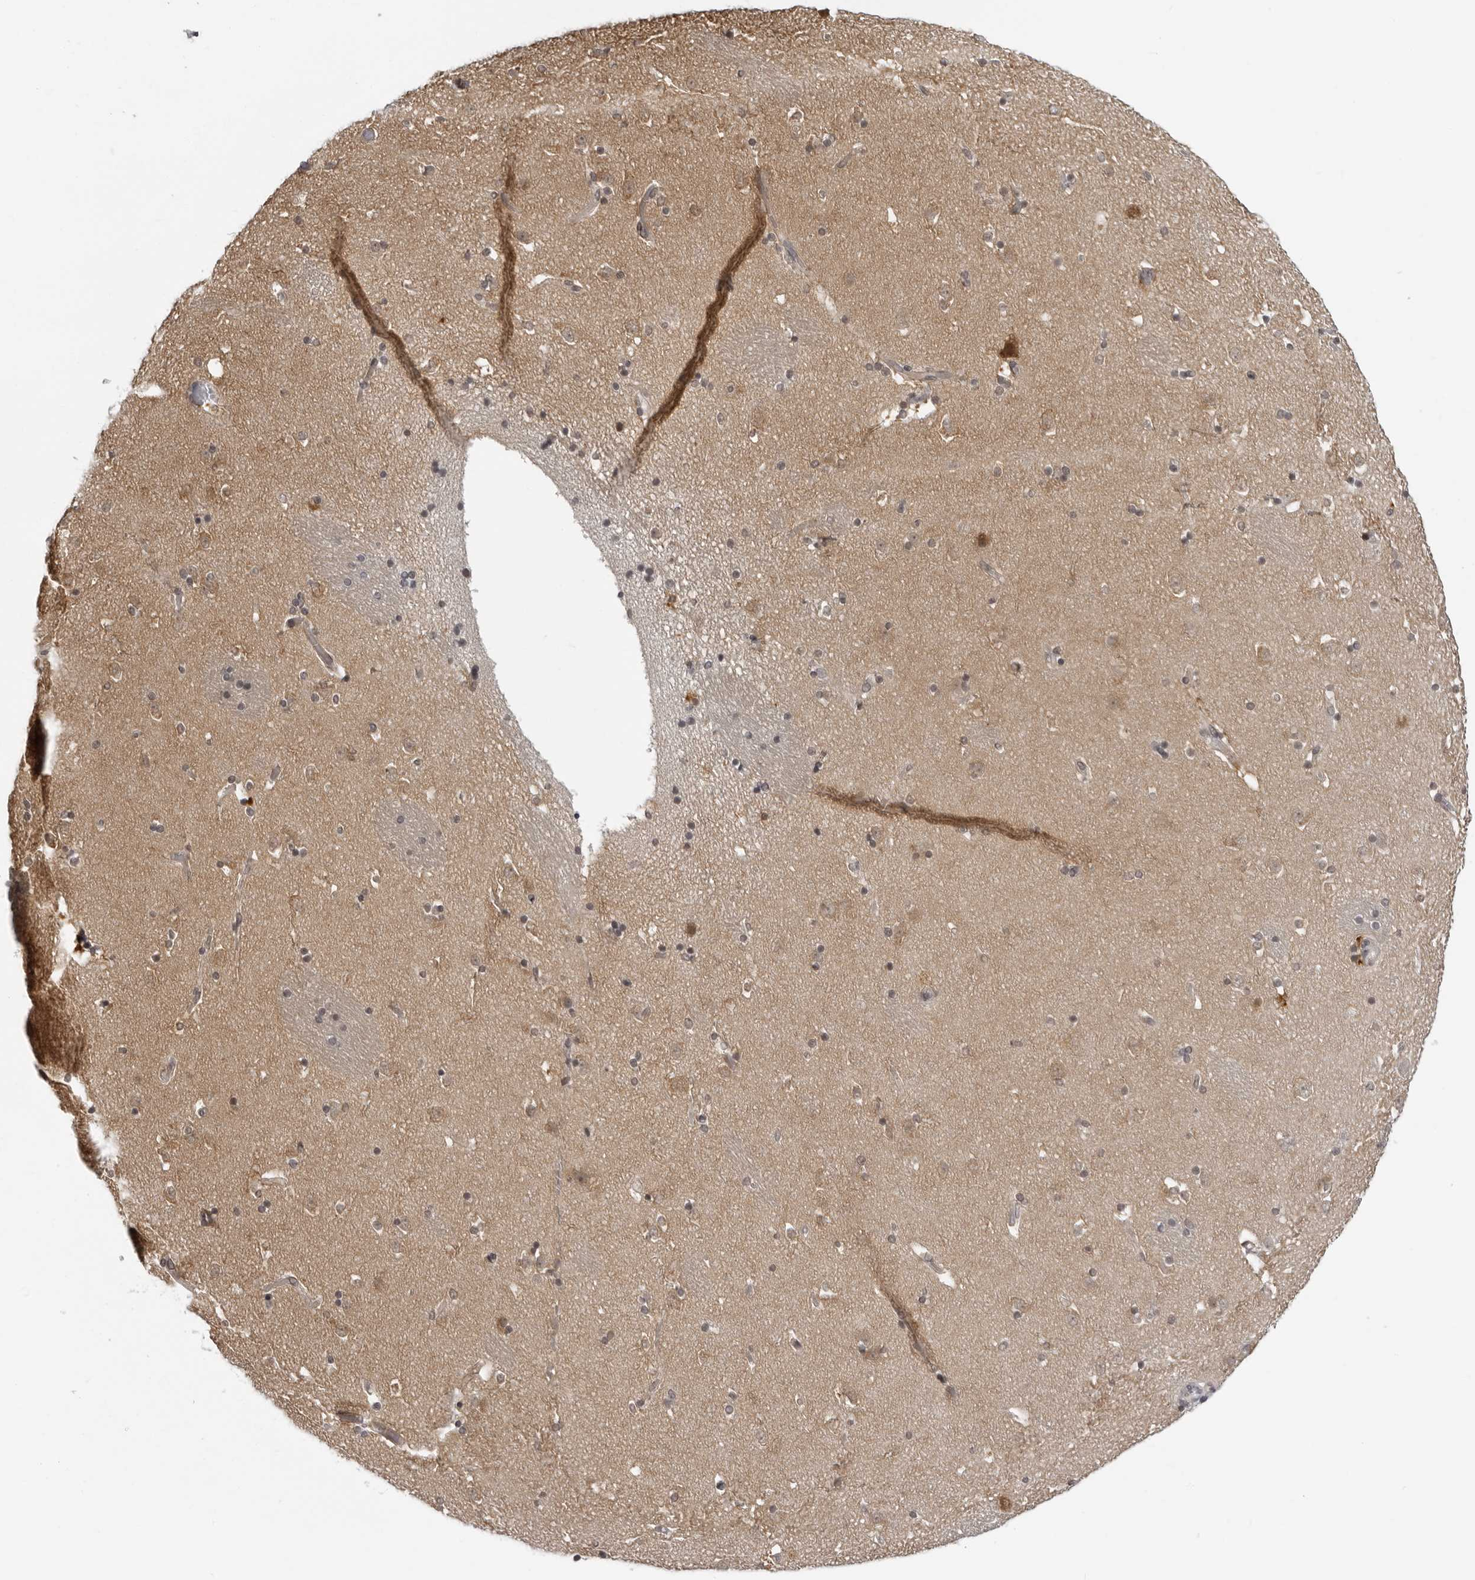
{"staining": {"intensity": "moderate", "quantity": "<25%", "location": "cytoplasmic/membranous"}, "tissue": "caudate", "cell_type": "Glial cells", "image_type": "normal", "snomed": [{"axis": "morphology", "description": "Normal tissue, NOS"}, {"axis": "topography", "description": "Lateral ventricle wall"}], "caption": "Protein staining of normal caudate reveals moderate cytoplasmic/membranous expression in about <25% of glial cells.", "gene": "MRPS15", "patient": {"sex": "male", "age": 45}}